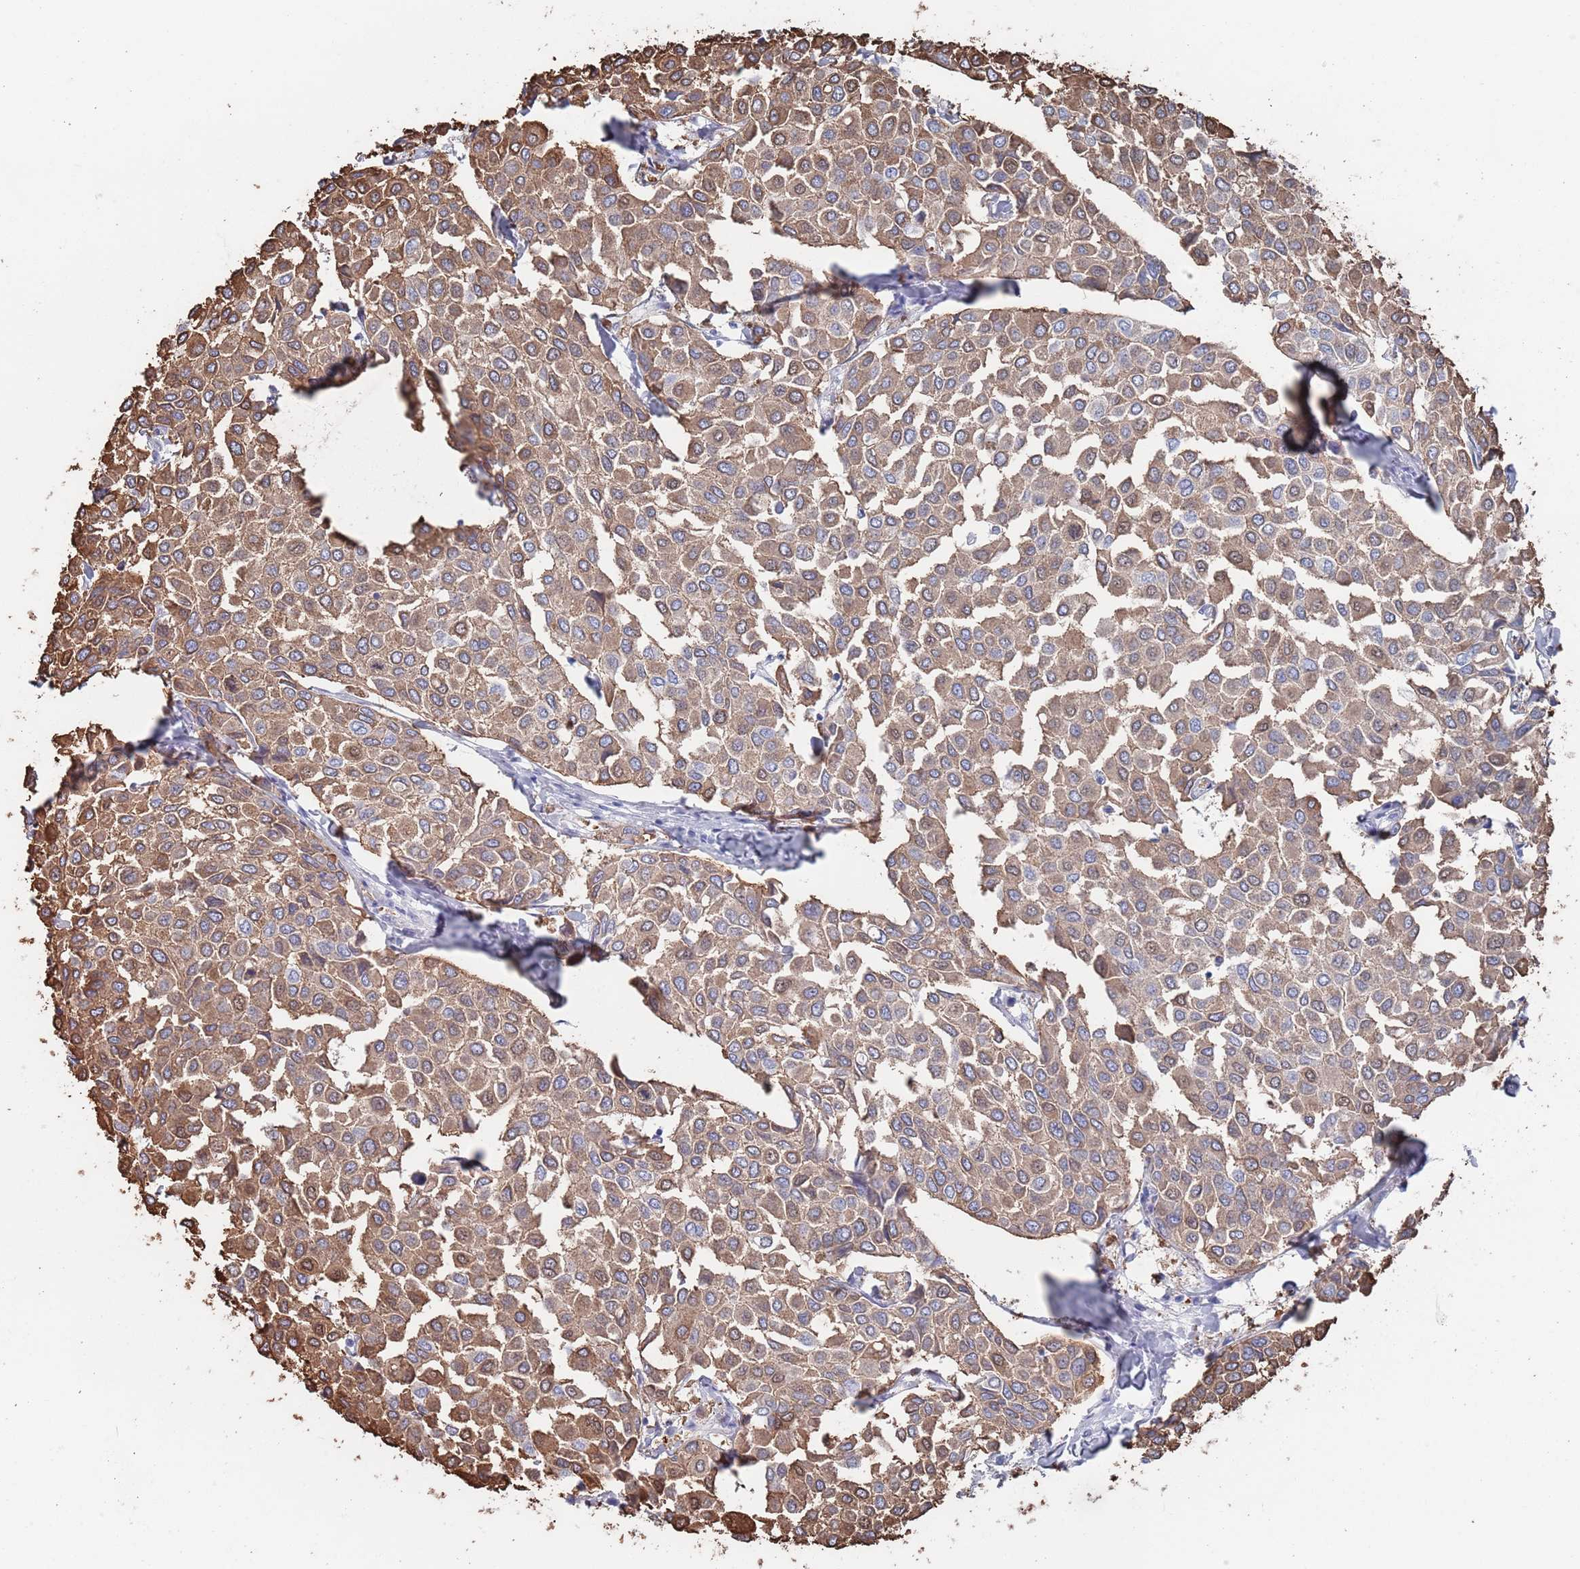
{"staining": {"intensity": "moderate", "quantity": ">75%", "location": "cytoplasmic/membranous"}, "tissue": "breast cancer", "cell_type": "Tumor cells", "image_type": "cancer", "snomed": [{"axis": "morphology", "description": "Duct carcinoma"}, {"axis": "topography", "description": "Breast"}], "caption": "Moderate cytoplasmic/membranous positivity for a protein is seen in approximately >75% of tumor cells of infiltrating ductal carcinoma (breast) using IHC.", "gene": "TMCO3", "patient": {"sex": "female", "age": 55}}